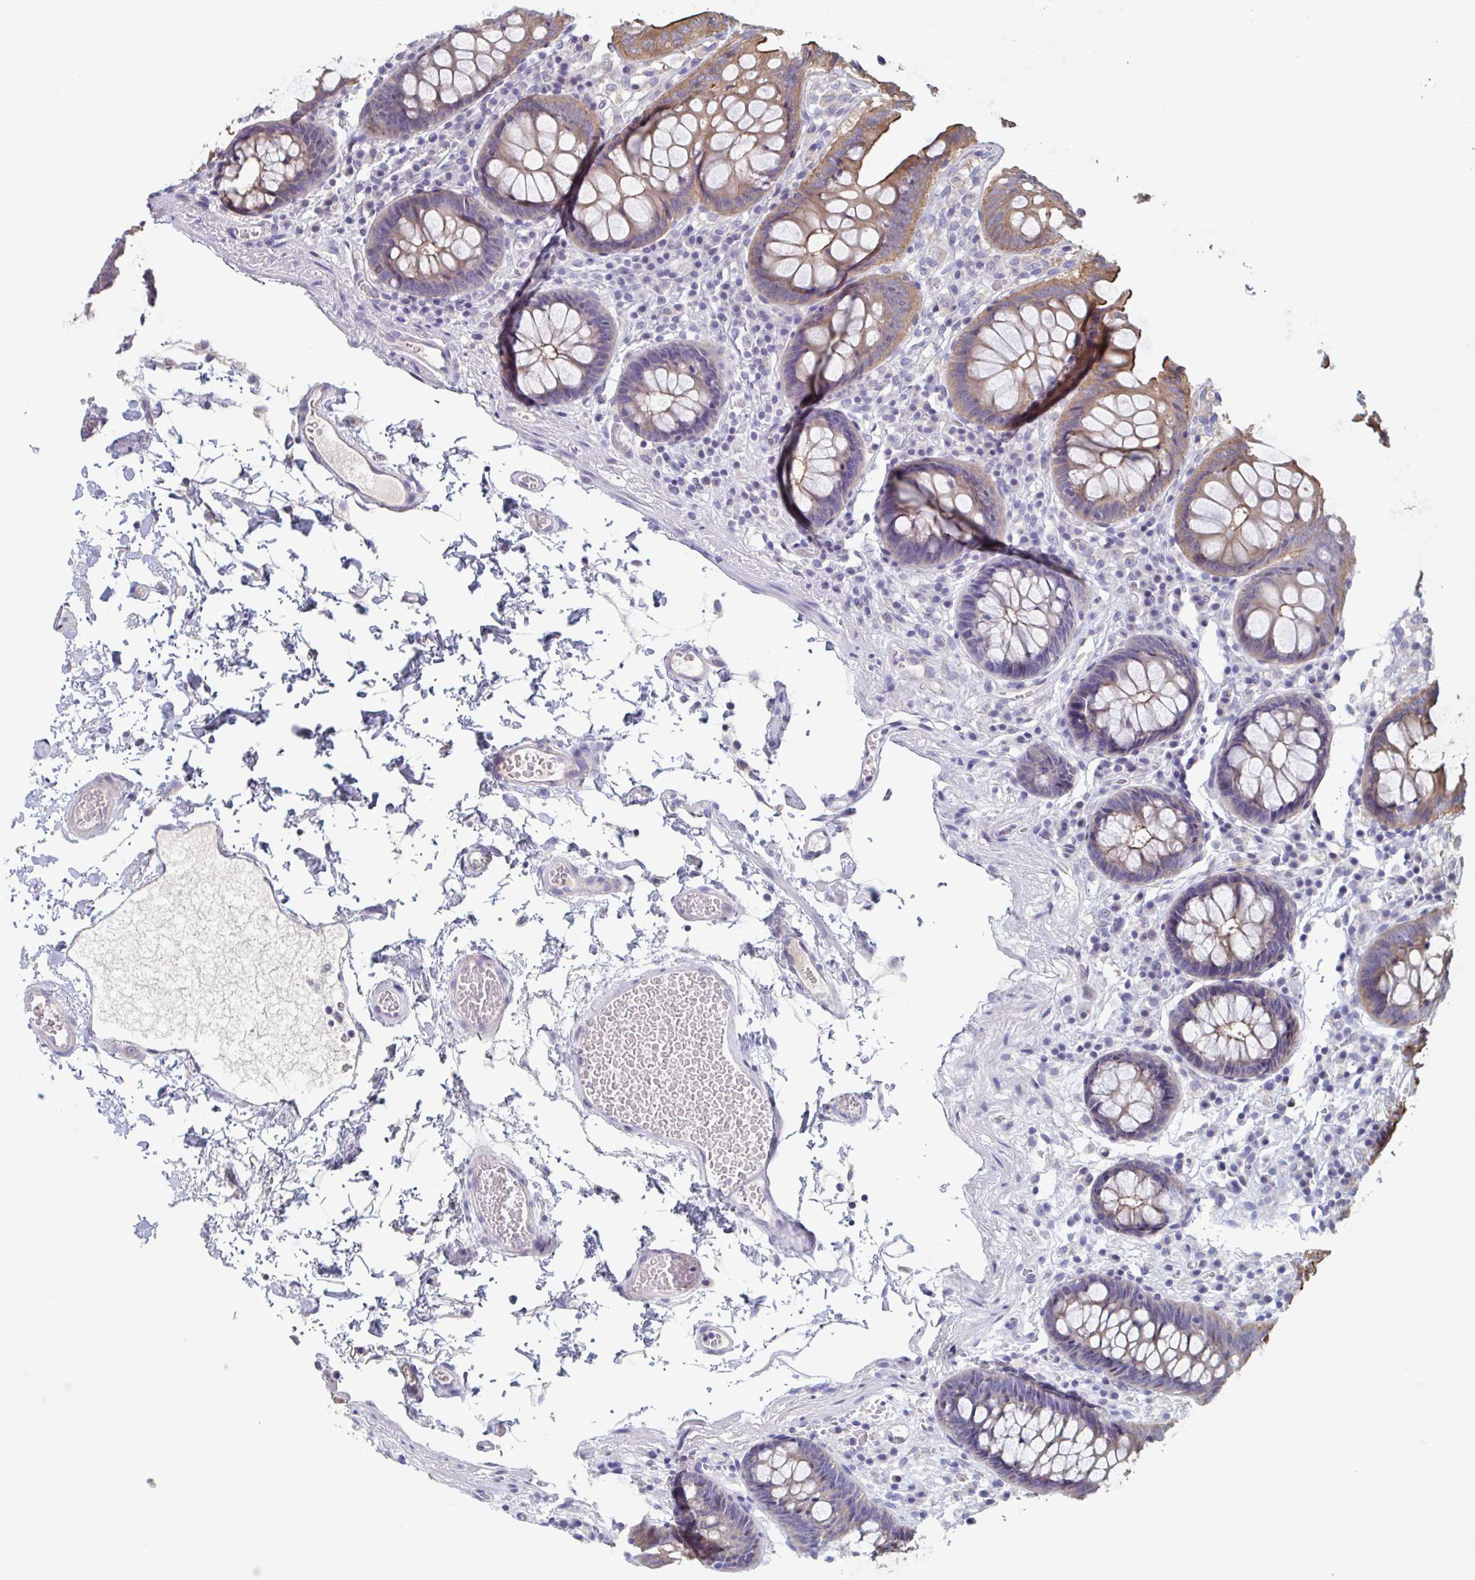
{"staining": {"intensity": "negative", "quantity": "none", "location": "none"}, "tissue": "colon", "cell_type": "Endothelial cells", "image_type": "normal", "snomed": [{"axis": "morphology", "description": "Normal tissue, NOS"}, {"axis": "topography", "description": "Colon"}, {"axis": "topography", "description": "Peripheral nerve tissue"}], "caption": "A histopathology image of colon stained for a protein displays no brown staining in endothelial cells.", "gene": "UNKL", "patient": {"sex": "male", "age": 84}}